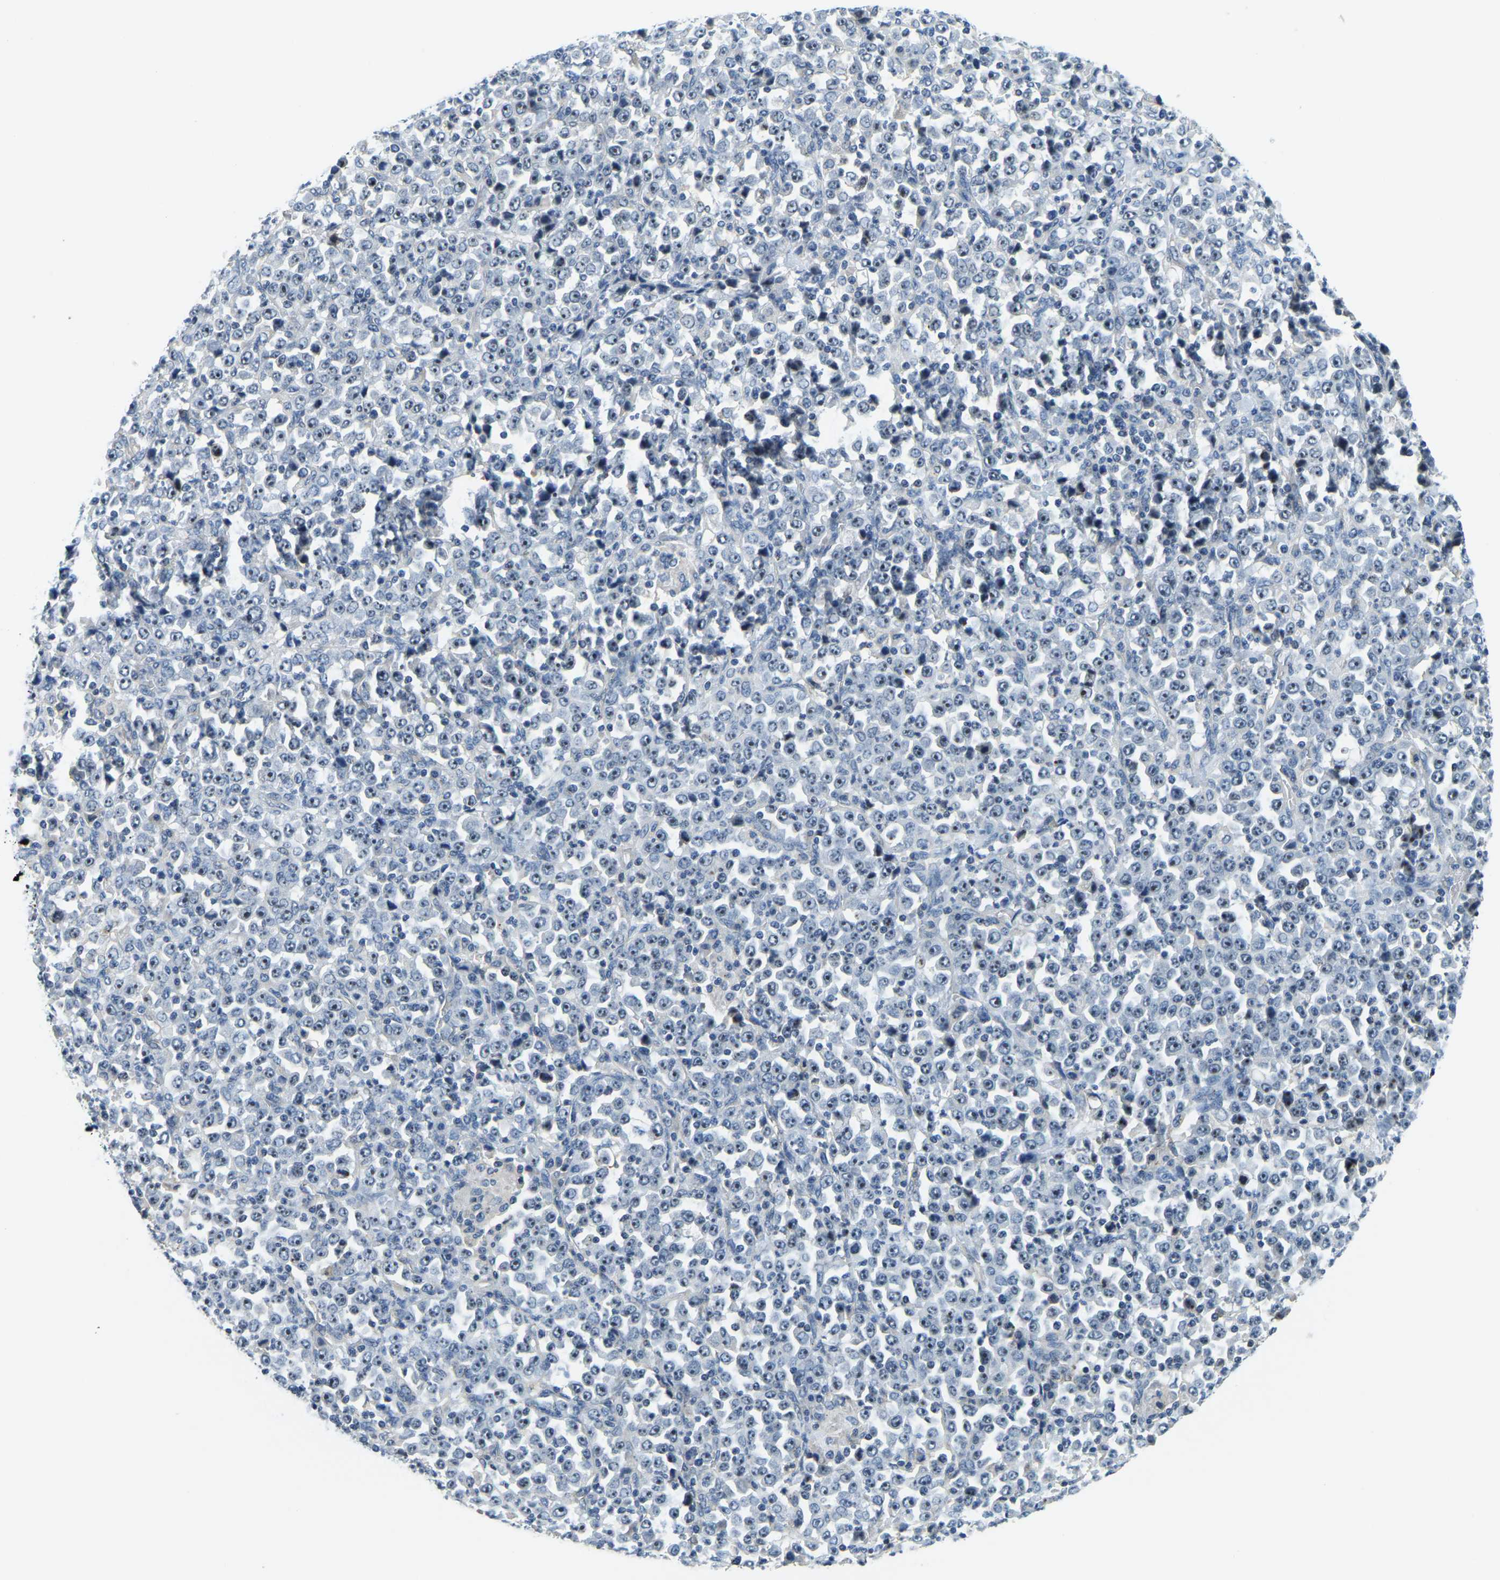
{"staining": {"intensity": "weak", "quantity": "<25%", "location": "nuclear"}, "tissue": "stomach cancer", "cell_type": "Tumor cells", "image_type": "cancer", "snomed": [{"axis": "morphology", "description": "Normal tissue, NOS"}, {"axis": "morphology", "description": "Adenocarcinoma, NOS"}, {"axis": "topography", "description": "Stomach, upper"}, {"axis": "topography", "description": "Stomach"}], "caption": "Immunohistochemistry (IHC) image of human stomach cancer stained for a protein (brown), which reveals no expression in tumor cells.", "gene": "RRP1", "patient": {"sex": "male", "age": 59}}